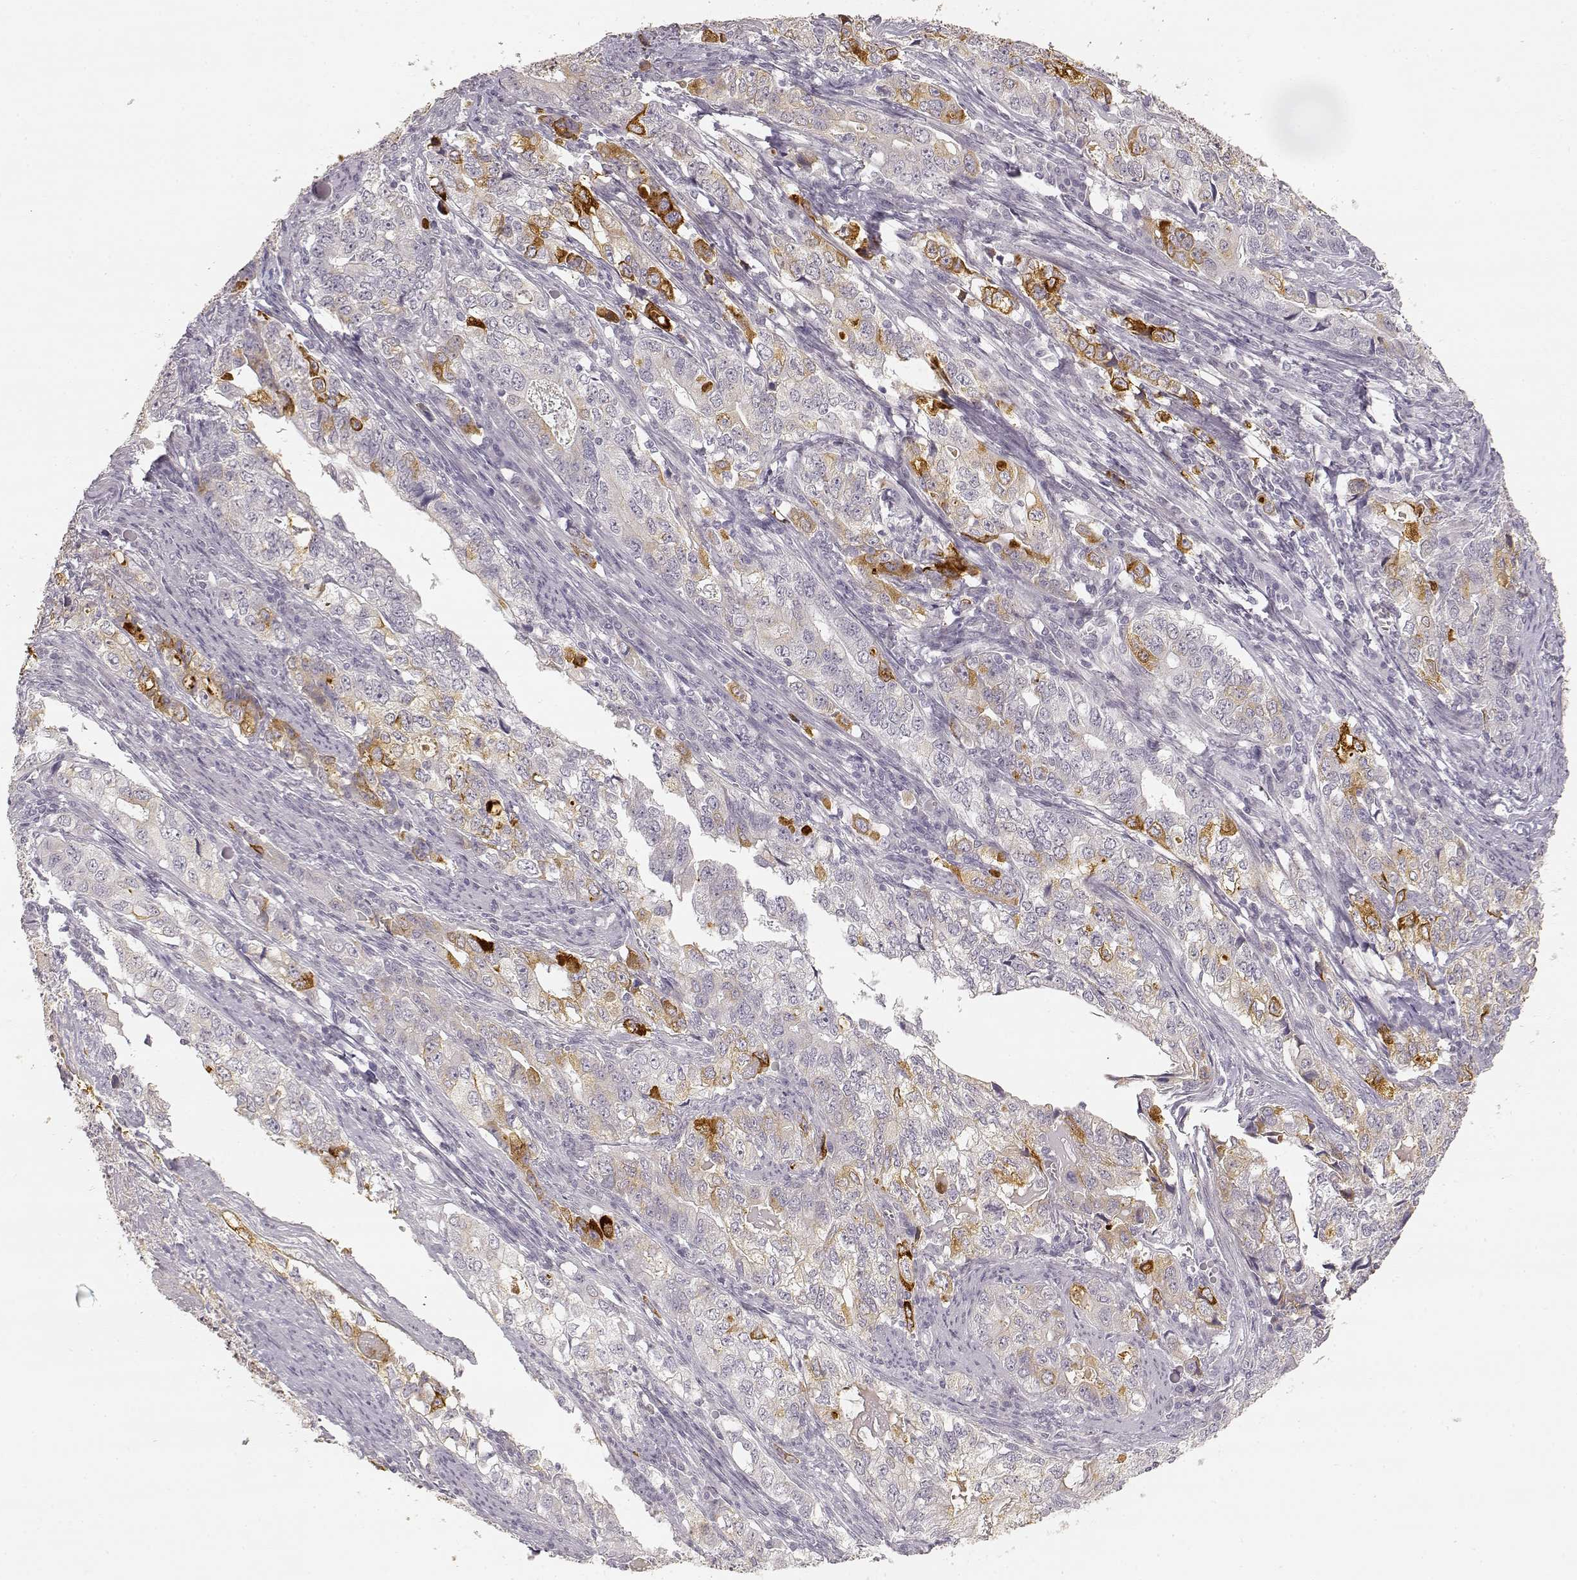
{"staining": {"intensity": "strong", "quantity": "<25%", "location": "cytoplasmic/membranous"}, "tissue": "stomach cancer", "cell_type": "Tumor cells", "image_type": "cancer", "snomed": [{"axis": "morphology", "description": "Adenocarcinoma, NOS"}, {"axis": "topography", "description": "Stomach, lower"}], "caption": "A brown stain shows strong cytoplasmic/membranous staining of a protein in human stomach adenocarcinoma tumor cells. The staining was performed using DAB, with brown indicating positive protein expression. Nuclei are stained blue with hematoxylin.", "gene": "LAMC2", "patient": {"sex": "female", "age": 72}}